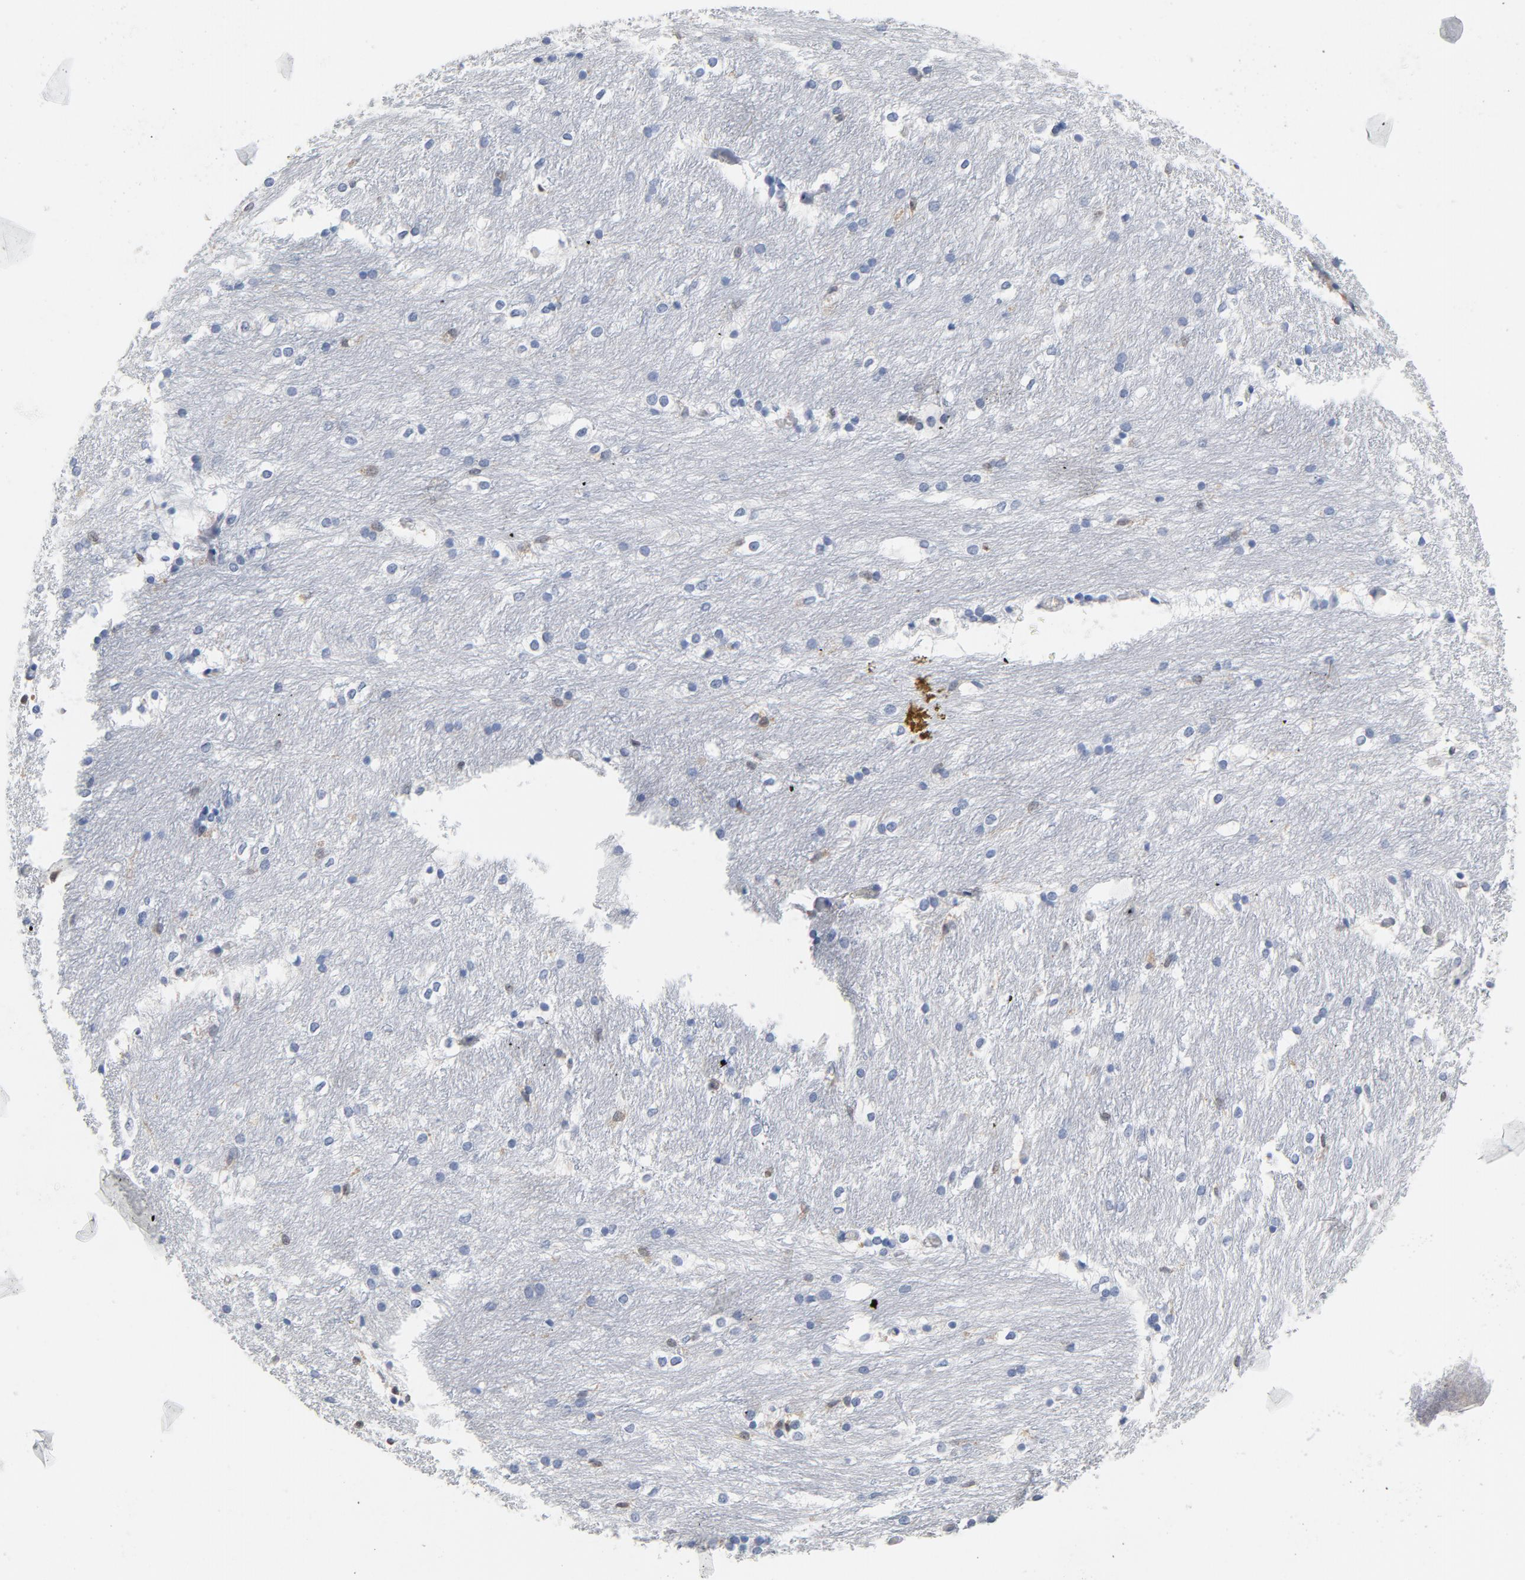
{"staining": {"intensity": "strong", "quantity": "<25%", "location": "nuclear"}, "tissue": "caudate", "cell_type": "Glial cells", "image_type": "normal", "snomed": [{"axis": "morphology", "description": "Normal tissue, NOS"}, {"axis": "topography", "description": "Lateral ventricle wall"}], "caption": "Glial cells exhibit medium levels of strong nuclear expression in approximately <25% of cells in unremarkable human caudate. (DAB (3,3'-diaminobenzidine) IHC with brightfield microscopy, high magnification).", "gene": "NCF1", "patient": {"sex": "female", "age": 19}}